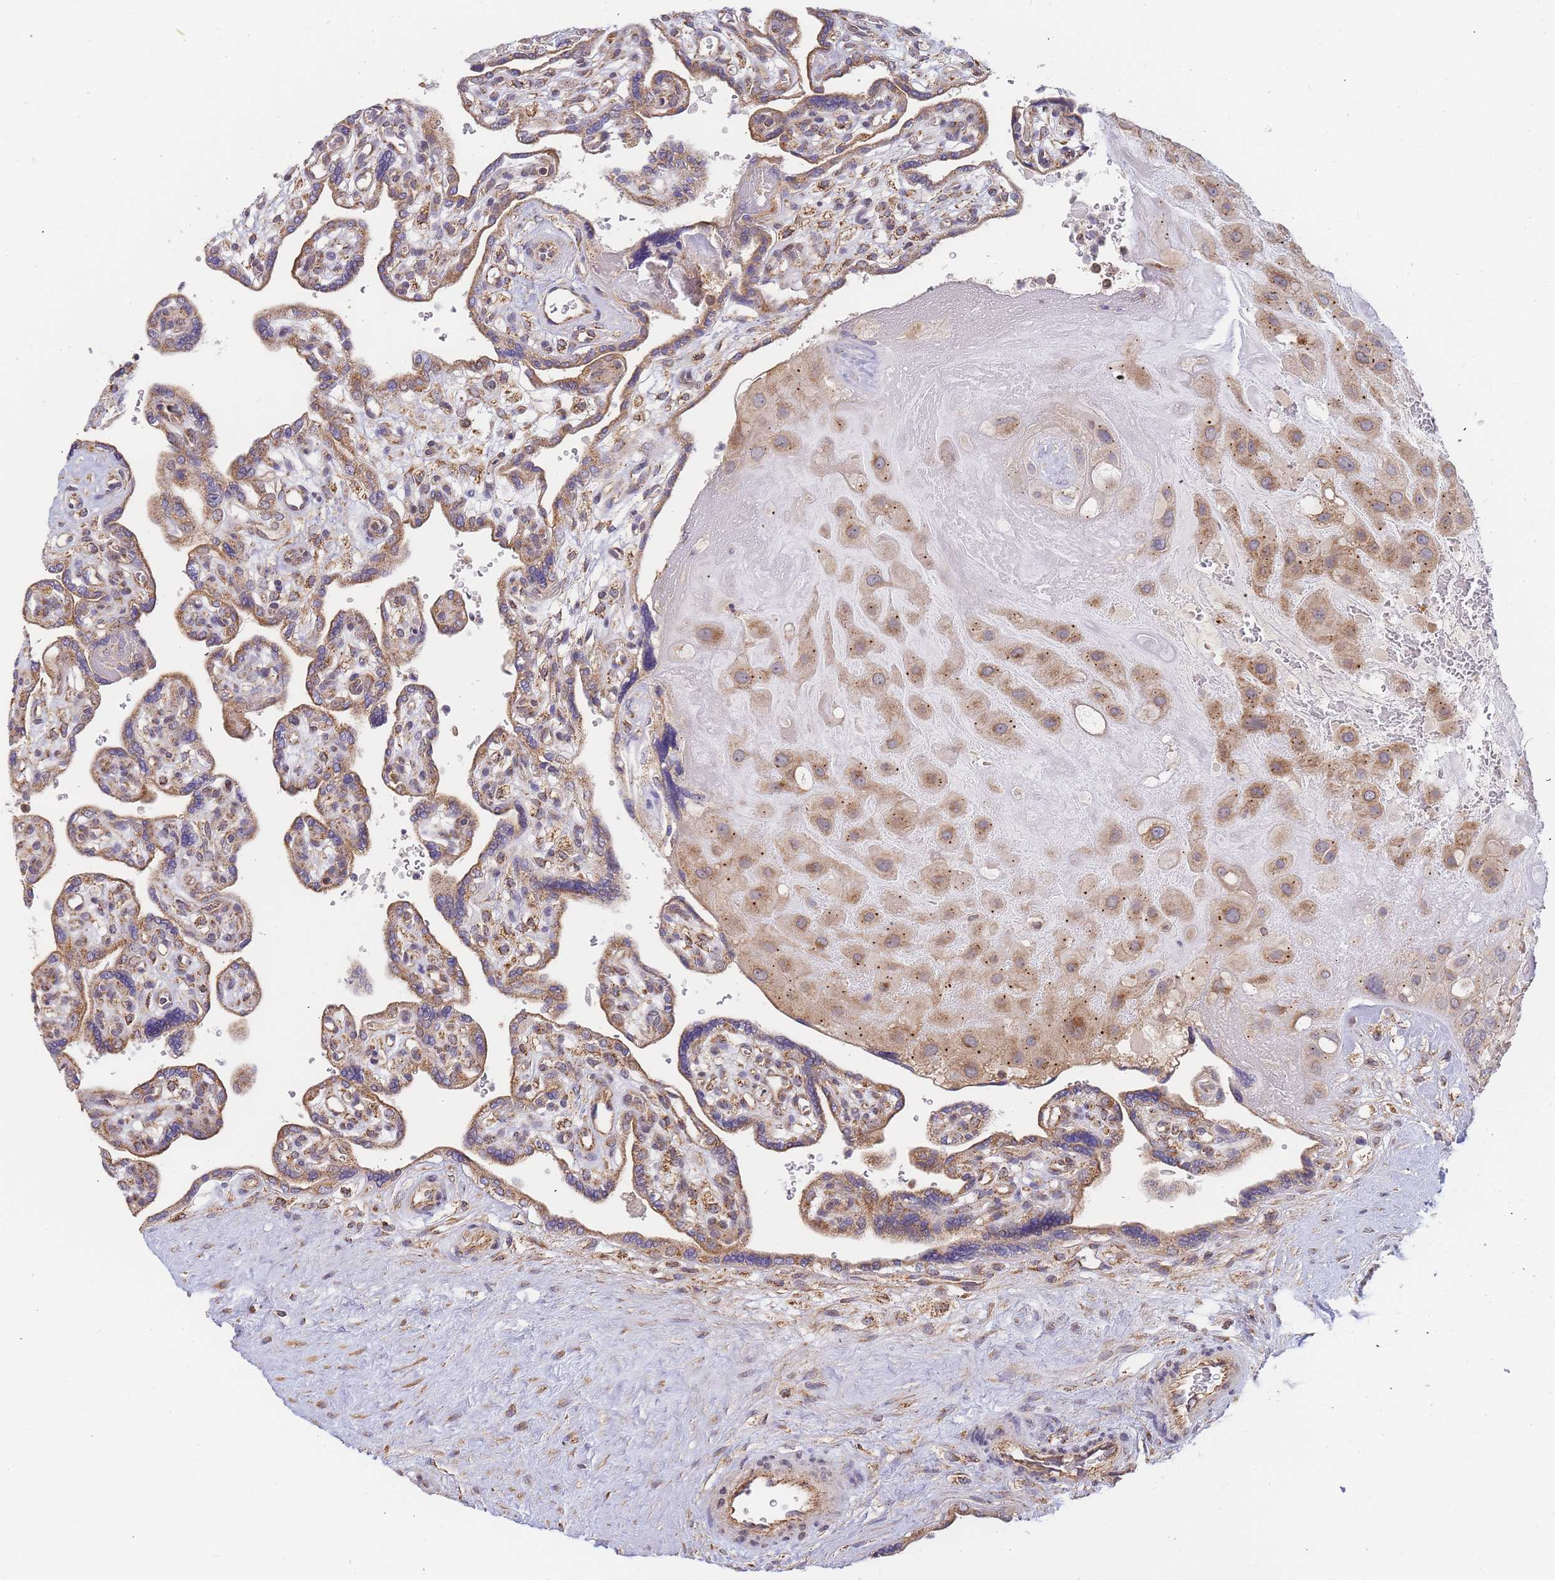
{"staining": {"intensity": "moderate", "quantity": ">75%", "location": "cytoplasmic/membranous"}, "tissue": "placenta", "cell_type": "Decidual cells", "image_type": "normal", "snomed": [{"axis": "morphology", "description": "Normal tissue, NOS"}, {"axis": "topography", "description": "Placenta"}], "caption": "IHC micrograph of normal placenta stained for a protein (brown), which displays medium levels of moderate cytoplasmic/membranous positivity in about >75% of decidual cells.", "gene": "ADCY9", "patient": {"sex": "female", "age": 39}}